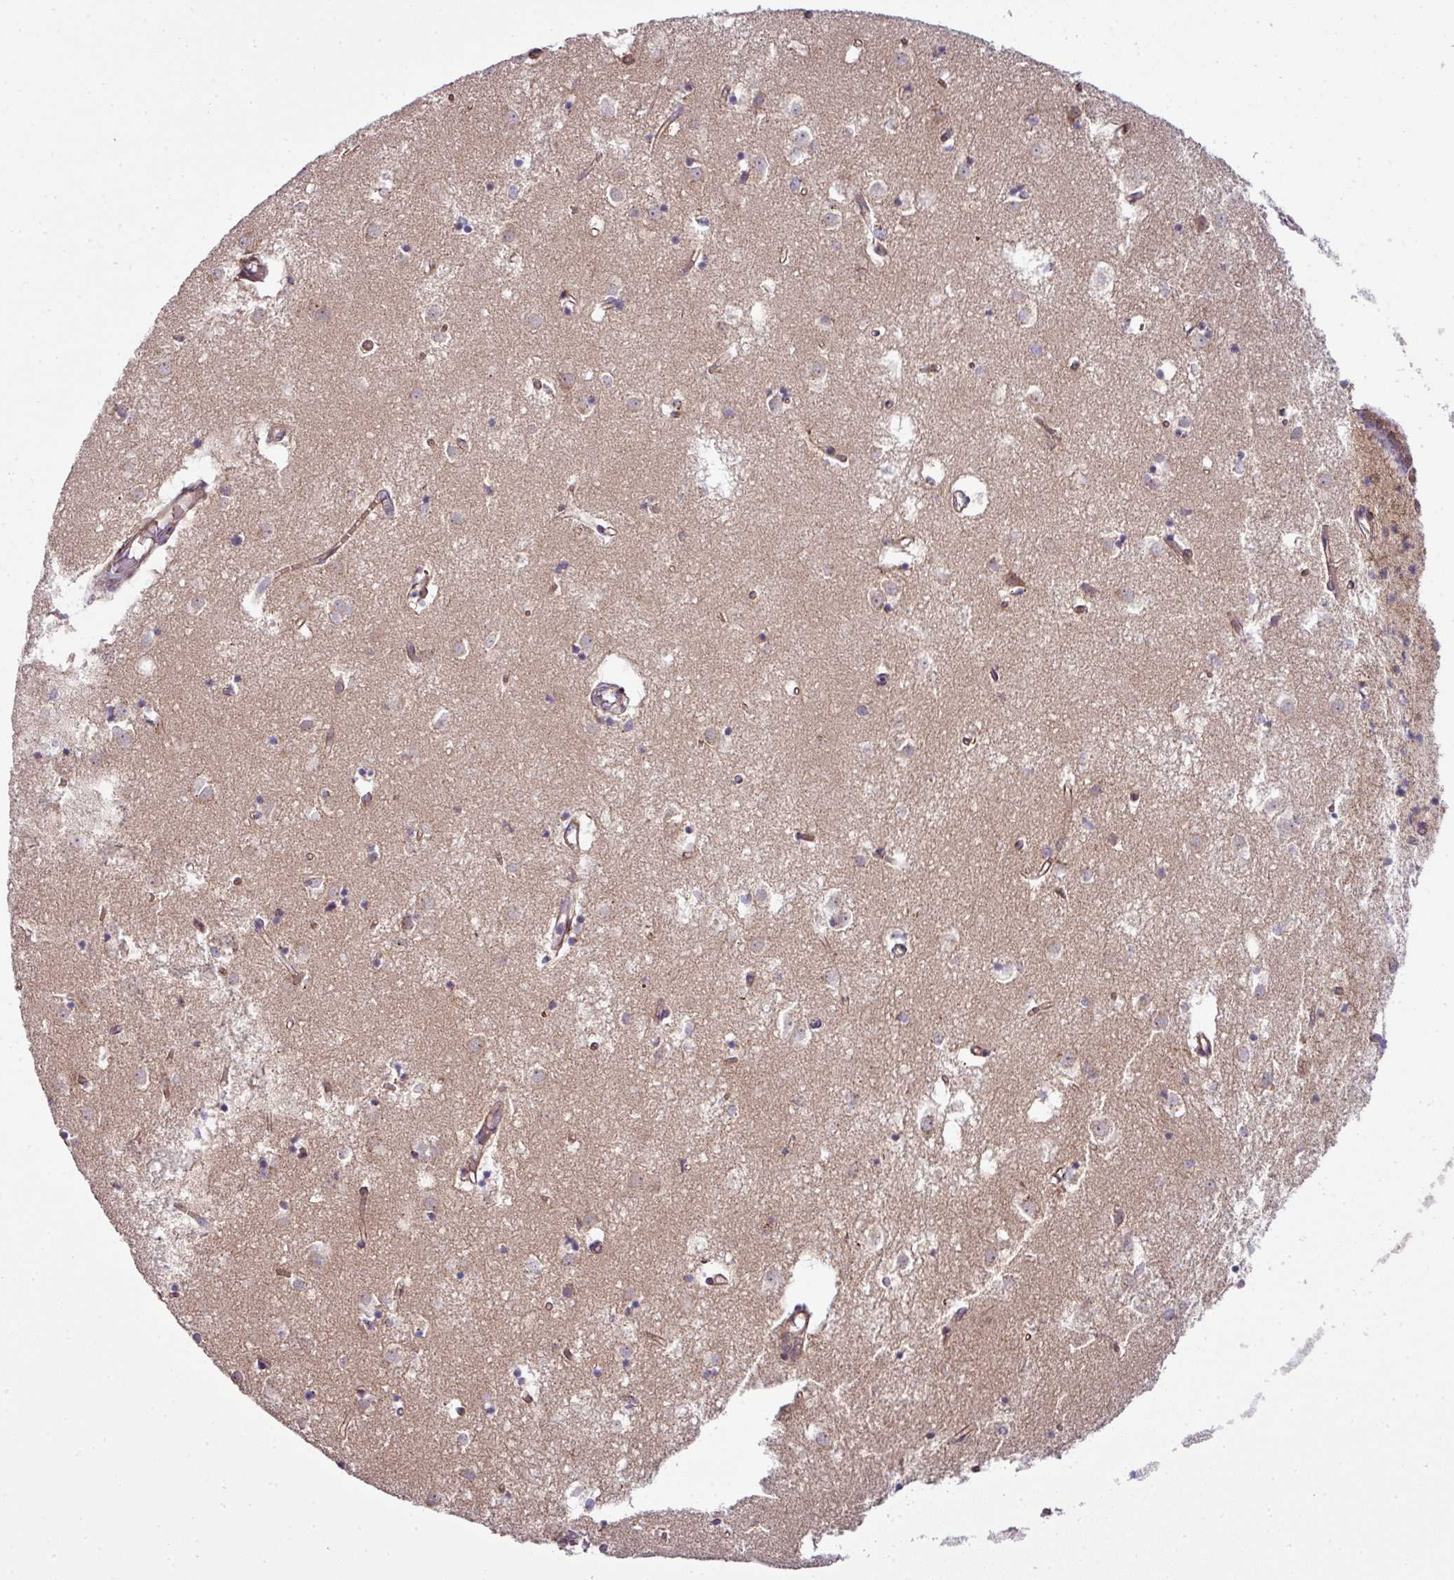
{"staining": {"intensity": "moderate", "quantity": "<25%", "location": "cytoplasmic/membranous"}, "tissue": "caudate", "cell_type": "Glial cells", "image_type": "normal", "snomed": [{"axis": "morphology", "description": "Normal tissue, NOS"}, {"axis": "topography", "description": "Lateral ventricle wall"}], "caption": "Caudate stained with a brown dye demonstrates moderate cytoplasmic/membranous positive staining in approximately <25% of glial cells.", "gene": "TIMMDC1", "patient": {"sex": "male", "age": 70}}